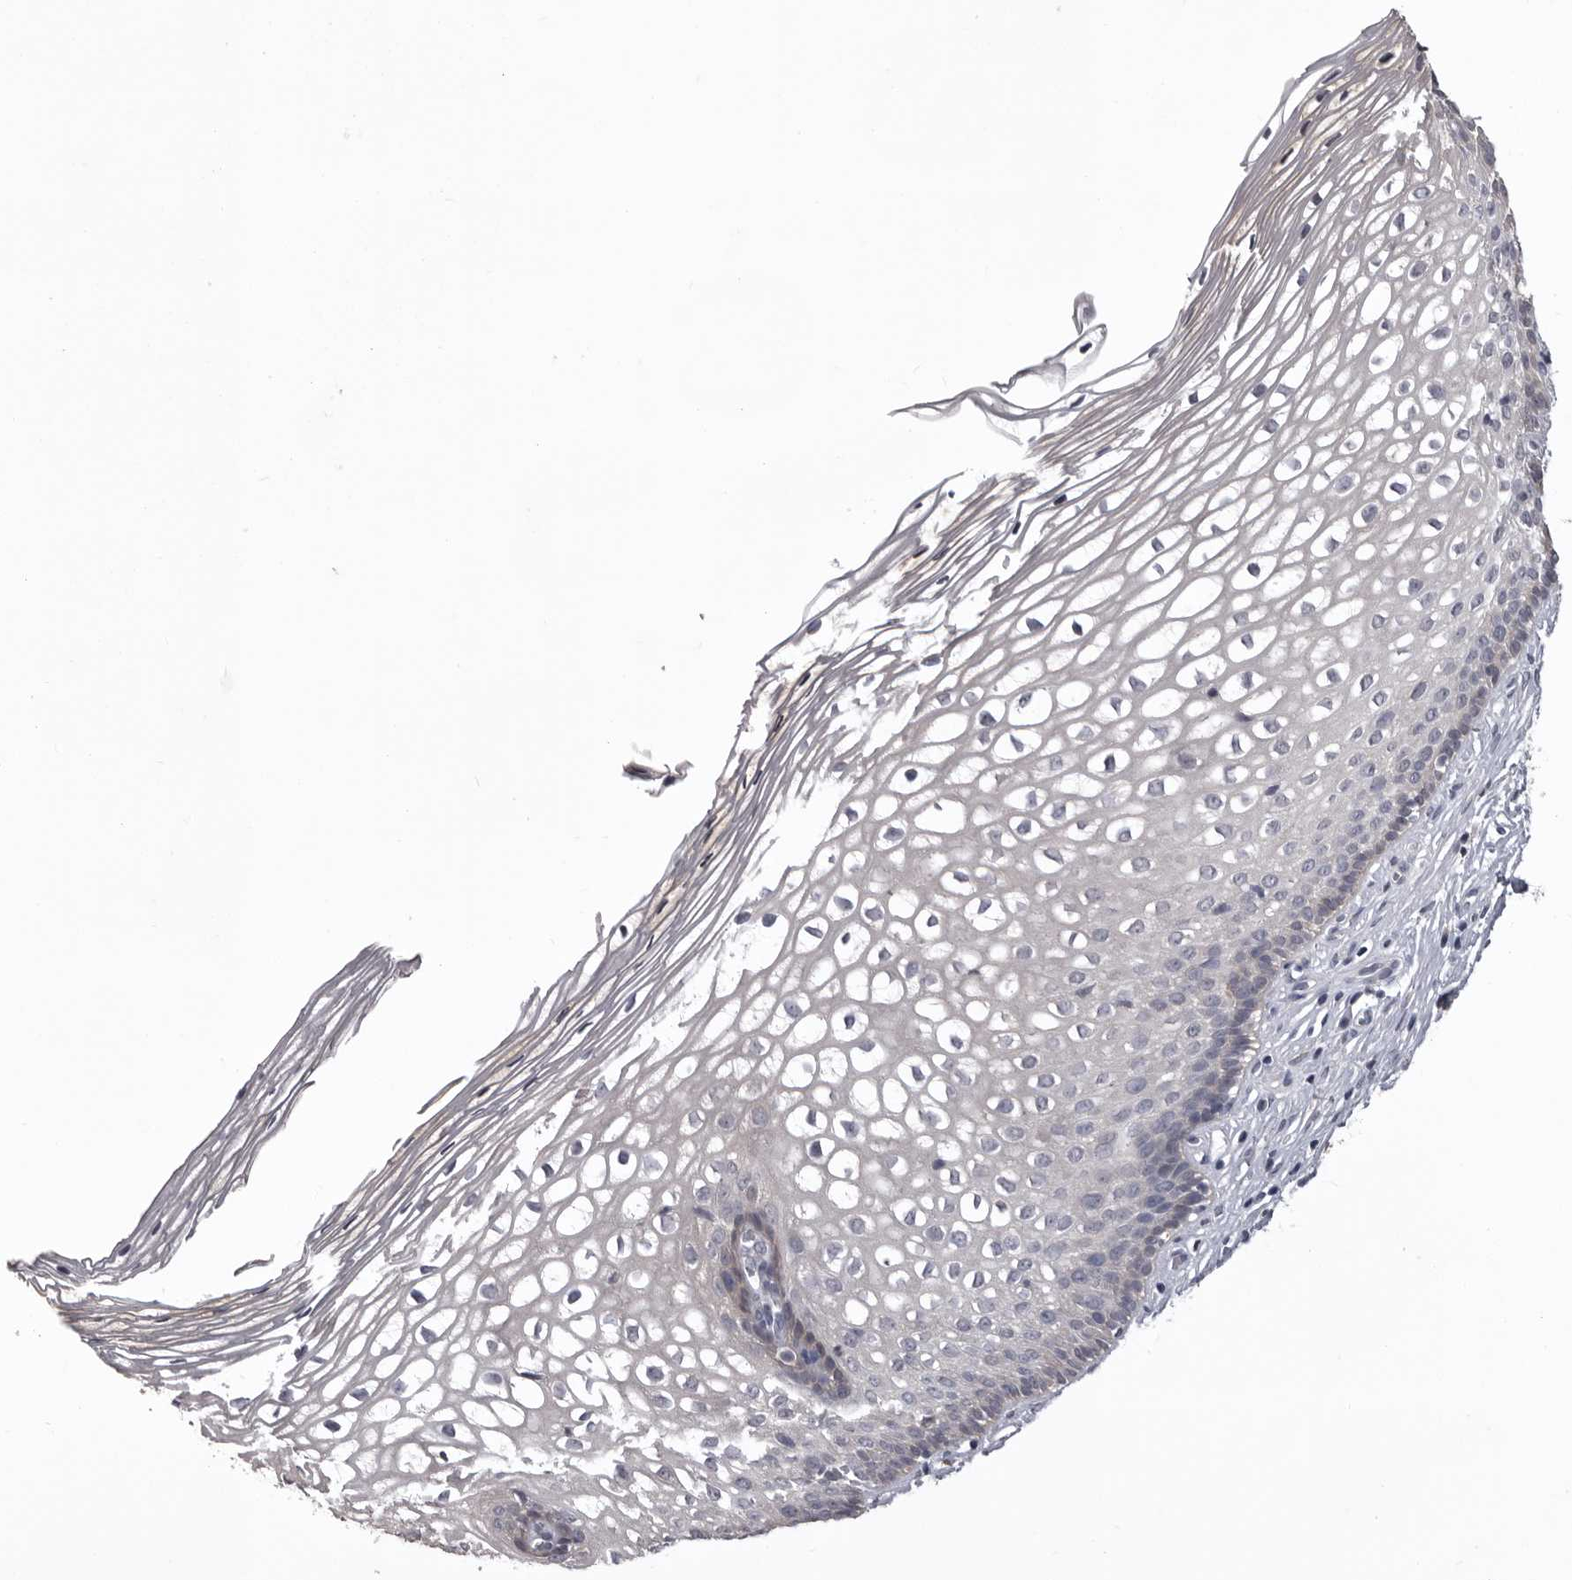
{"staining": {"intensity": "negative", "quantity": "none", "location": "none"}, "tissue": "cervix", "cell_type": "Glandular cells", "image_type": "normal", "snomed": [{"axis": "morphology", "description": "Normal tissue, NOS"}, {"axis": "topography", "description": "Cervix"}], "caption": "DAB immunohistochemical staining of normal cervix displays no significant expression in glandular cells.", "gene": "MDH1", "patient": {"sex": "female", "age": 27}}